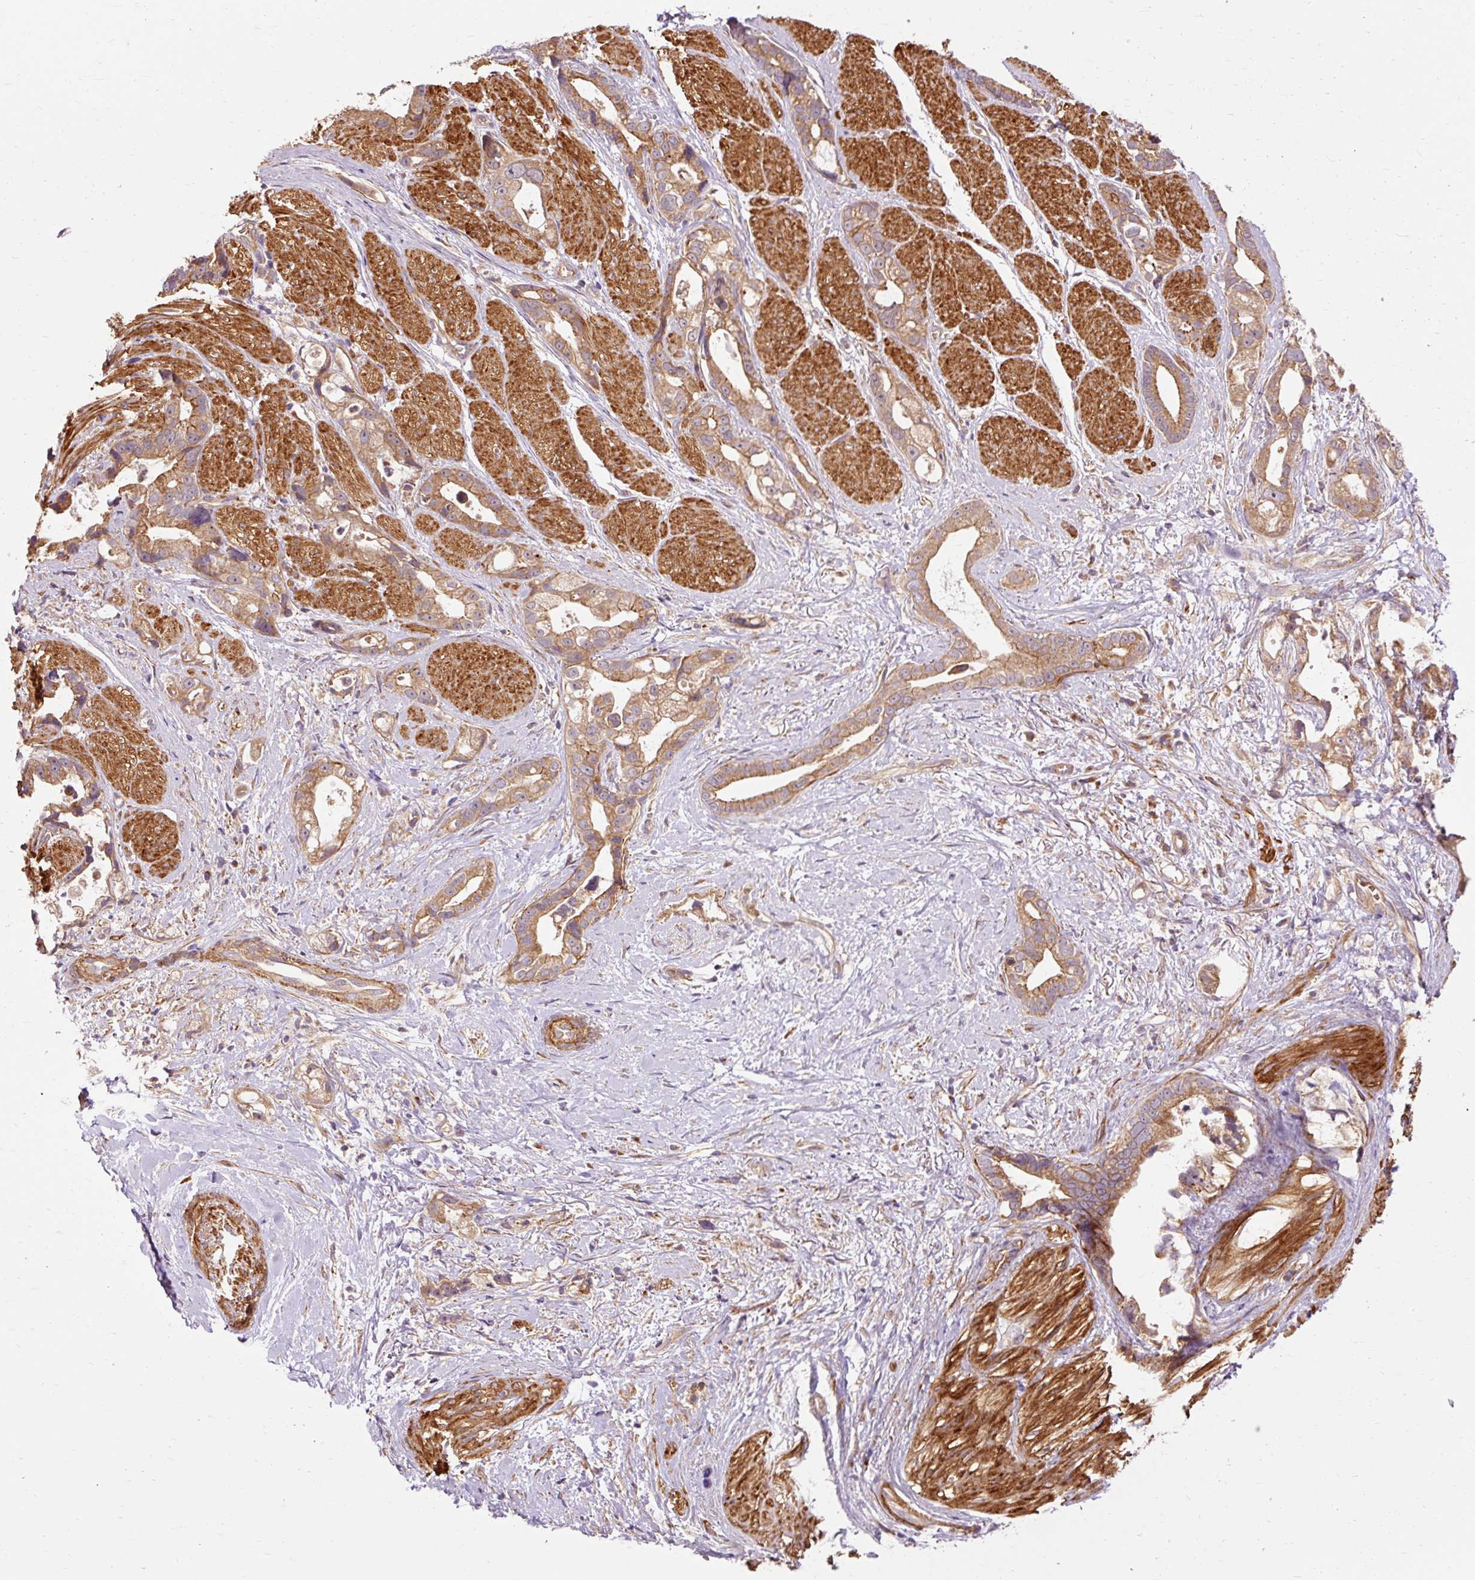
{"staining": {"intensity": "moderate", "quantity": ">75%", "location": "cytoplasmic/membranous"}, "tissue": "stomach cancer", "cell_type": "Tumor cells", "image_type": "cancer", "snomed": [{"axis": "morphology", "description": "Adenocarcinoma, NOS"}, {"axis": "topography", "description": "Stomach"}], "caption": "Brown immunohistochemical staining in stomach cancer (adenocarcinoma) displays moderate cytoplasmic/membranous expression in approximately >75% of tumor cells.", "gene": "RIPOR3", "patient": {"sex": "male", "age": 55}}